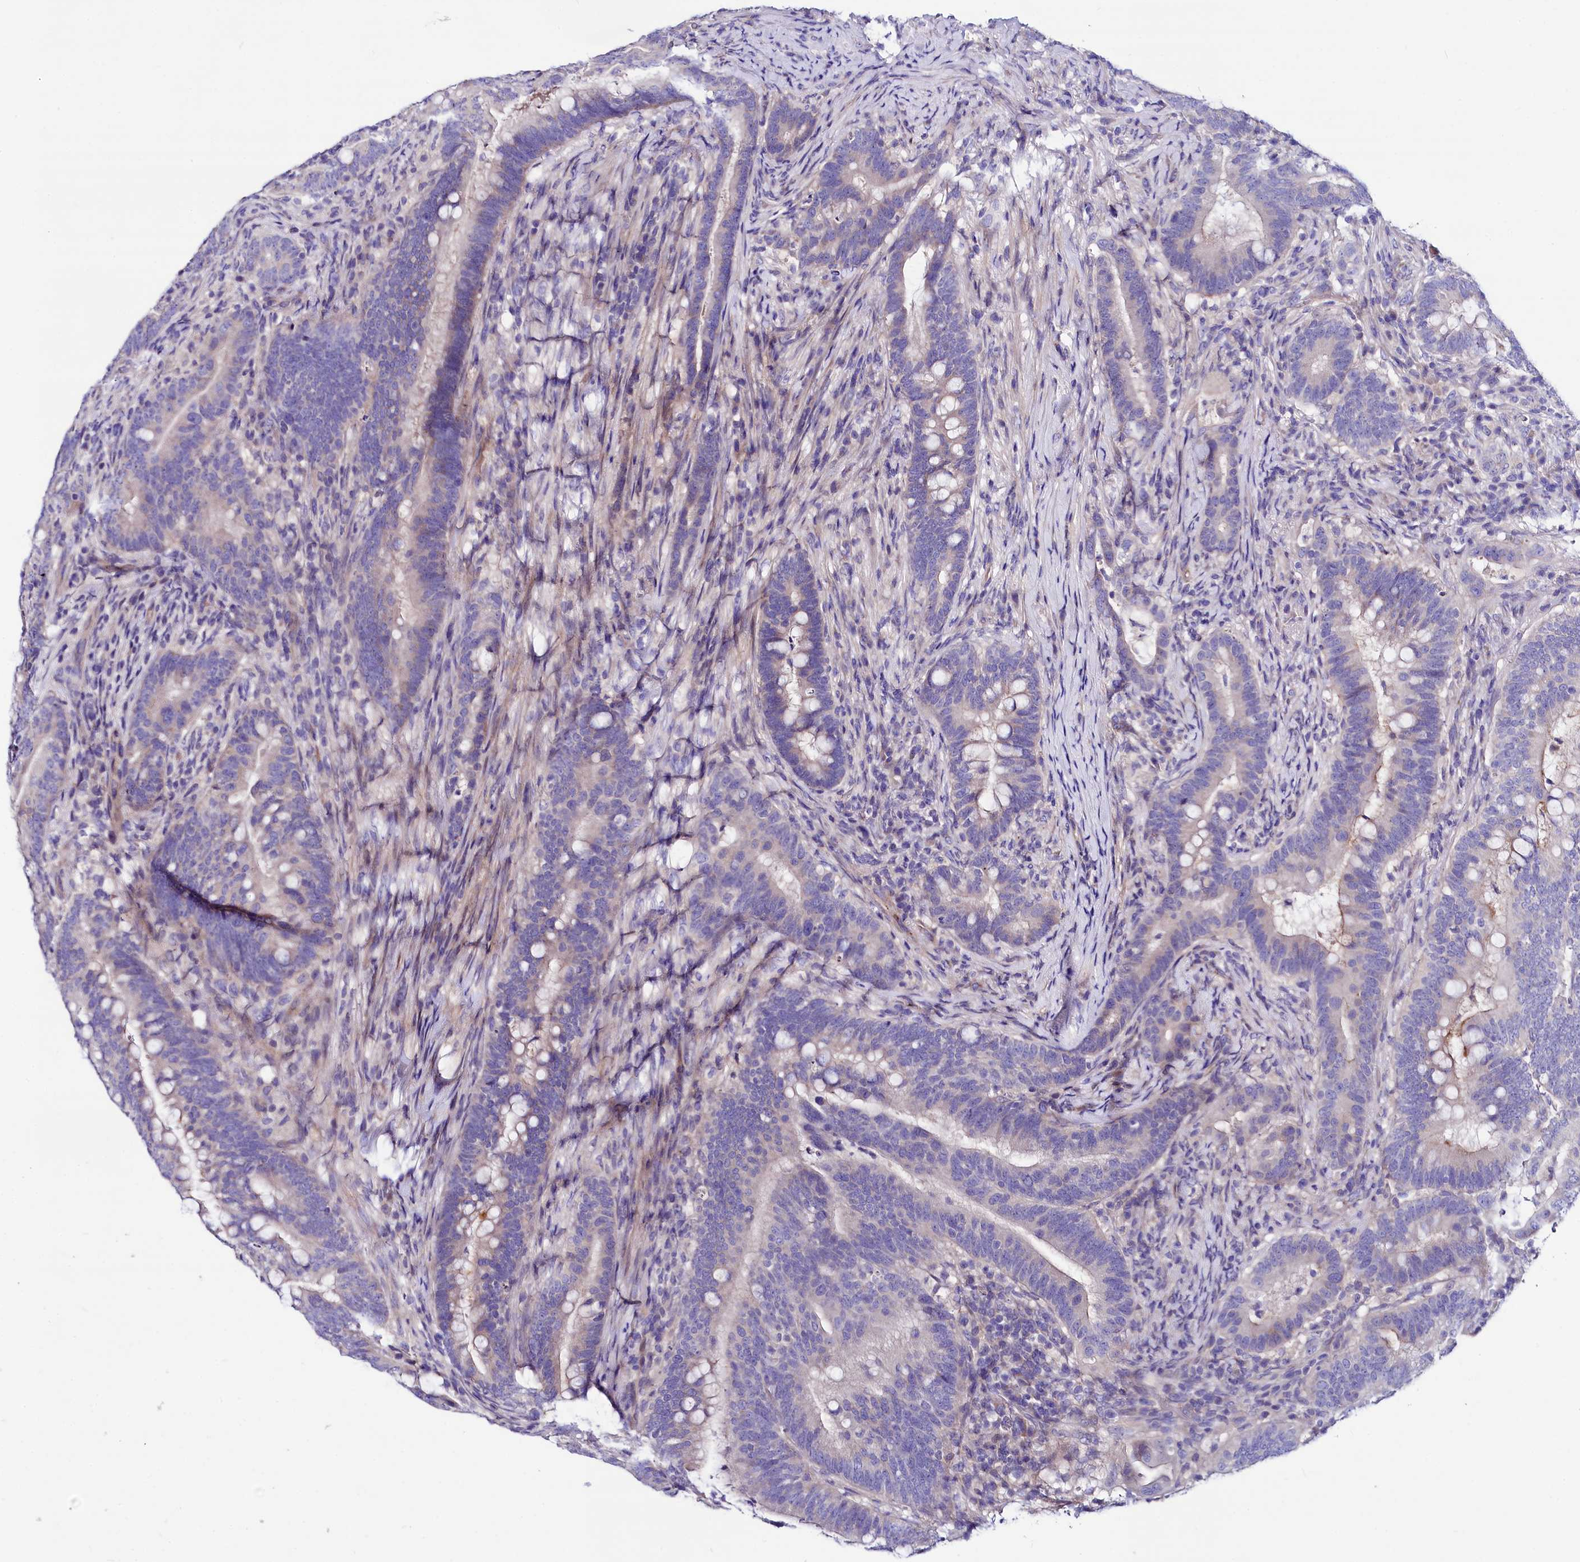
{"staining": {"intensity": "weak", "quantity": "<25%", "location": "cytoplasmic/membranous"}, "tissue": "colorectal cancer", "cell_type": "Tumor cells", "image_type": "cancer", "snomed": [{"axis": "morphology", "description": "Adenocarcinoma, NOS"}, {"axis": "topography", "description": "Colon"}], "caption": "The immunohistochemistry image has no significant staining in tumor cells of adenocarcinoma (colorectal) tissue.", "gene": "ABHD5", "patient": {"sex": "female", "age": 66}}